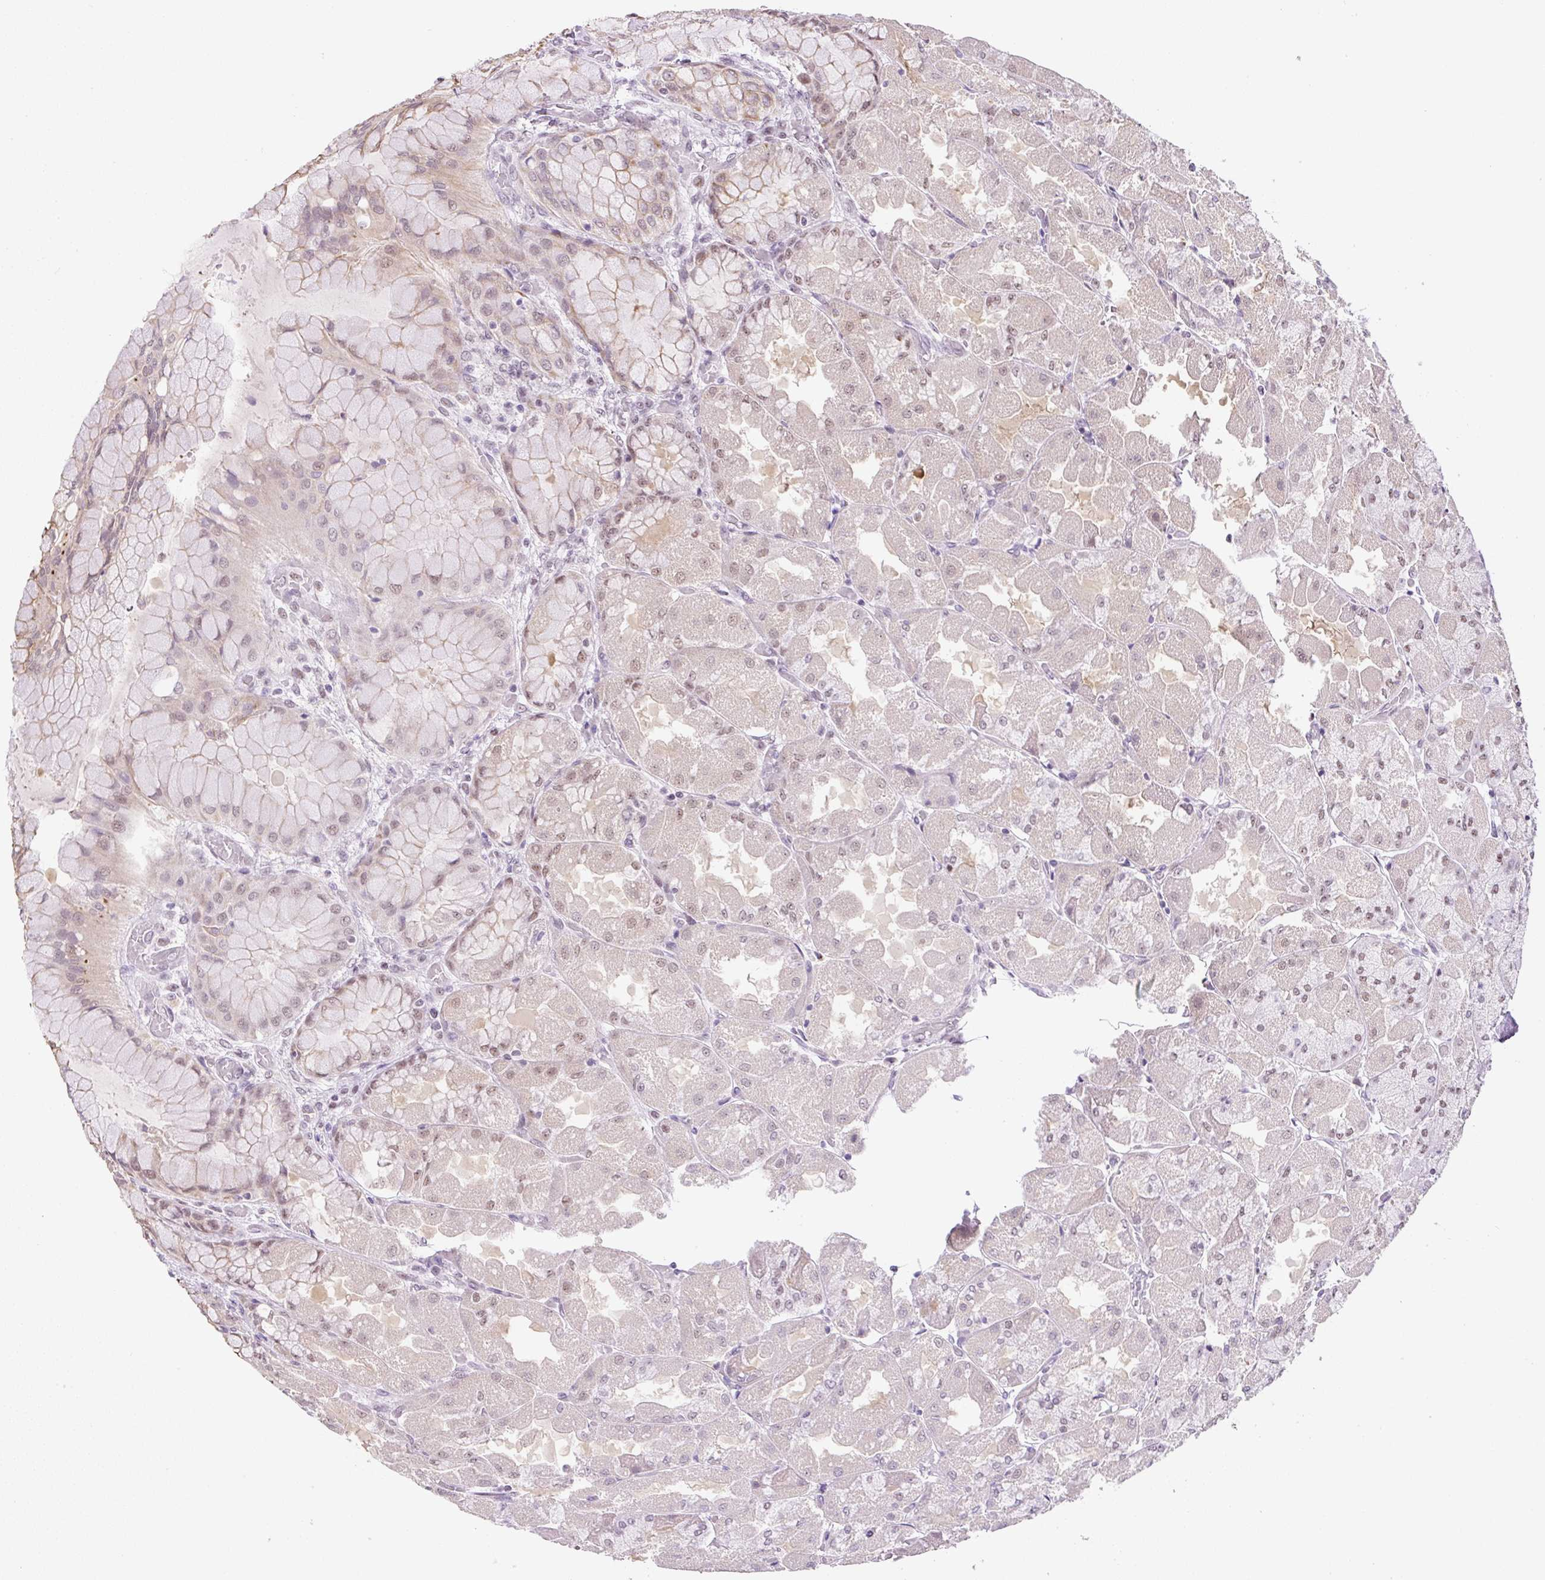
{"staining": {"intensity": "moderate", "quantity": "25%-75%", "location": "cytoplasmic/membranous,nuclear"}, "tissue": "stomach", "cell_type": "Glandular cells", "image_type": "normal", "snomed": [{"axis": "morphology", "description": "Normal tissue, NOS"}, {"axis": "topography", "description": "Stomach"}], "caption": "The immunohistochemical stain shows moderate cytoplasmic/membranous,nuclear positivity in glandular cells of benign stomach. (brown staining indicates protein expression, while blue staining denotes nuclei).", "gene": "TAF1A", "patient": {"sex": "female", "age": 61}}